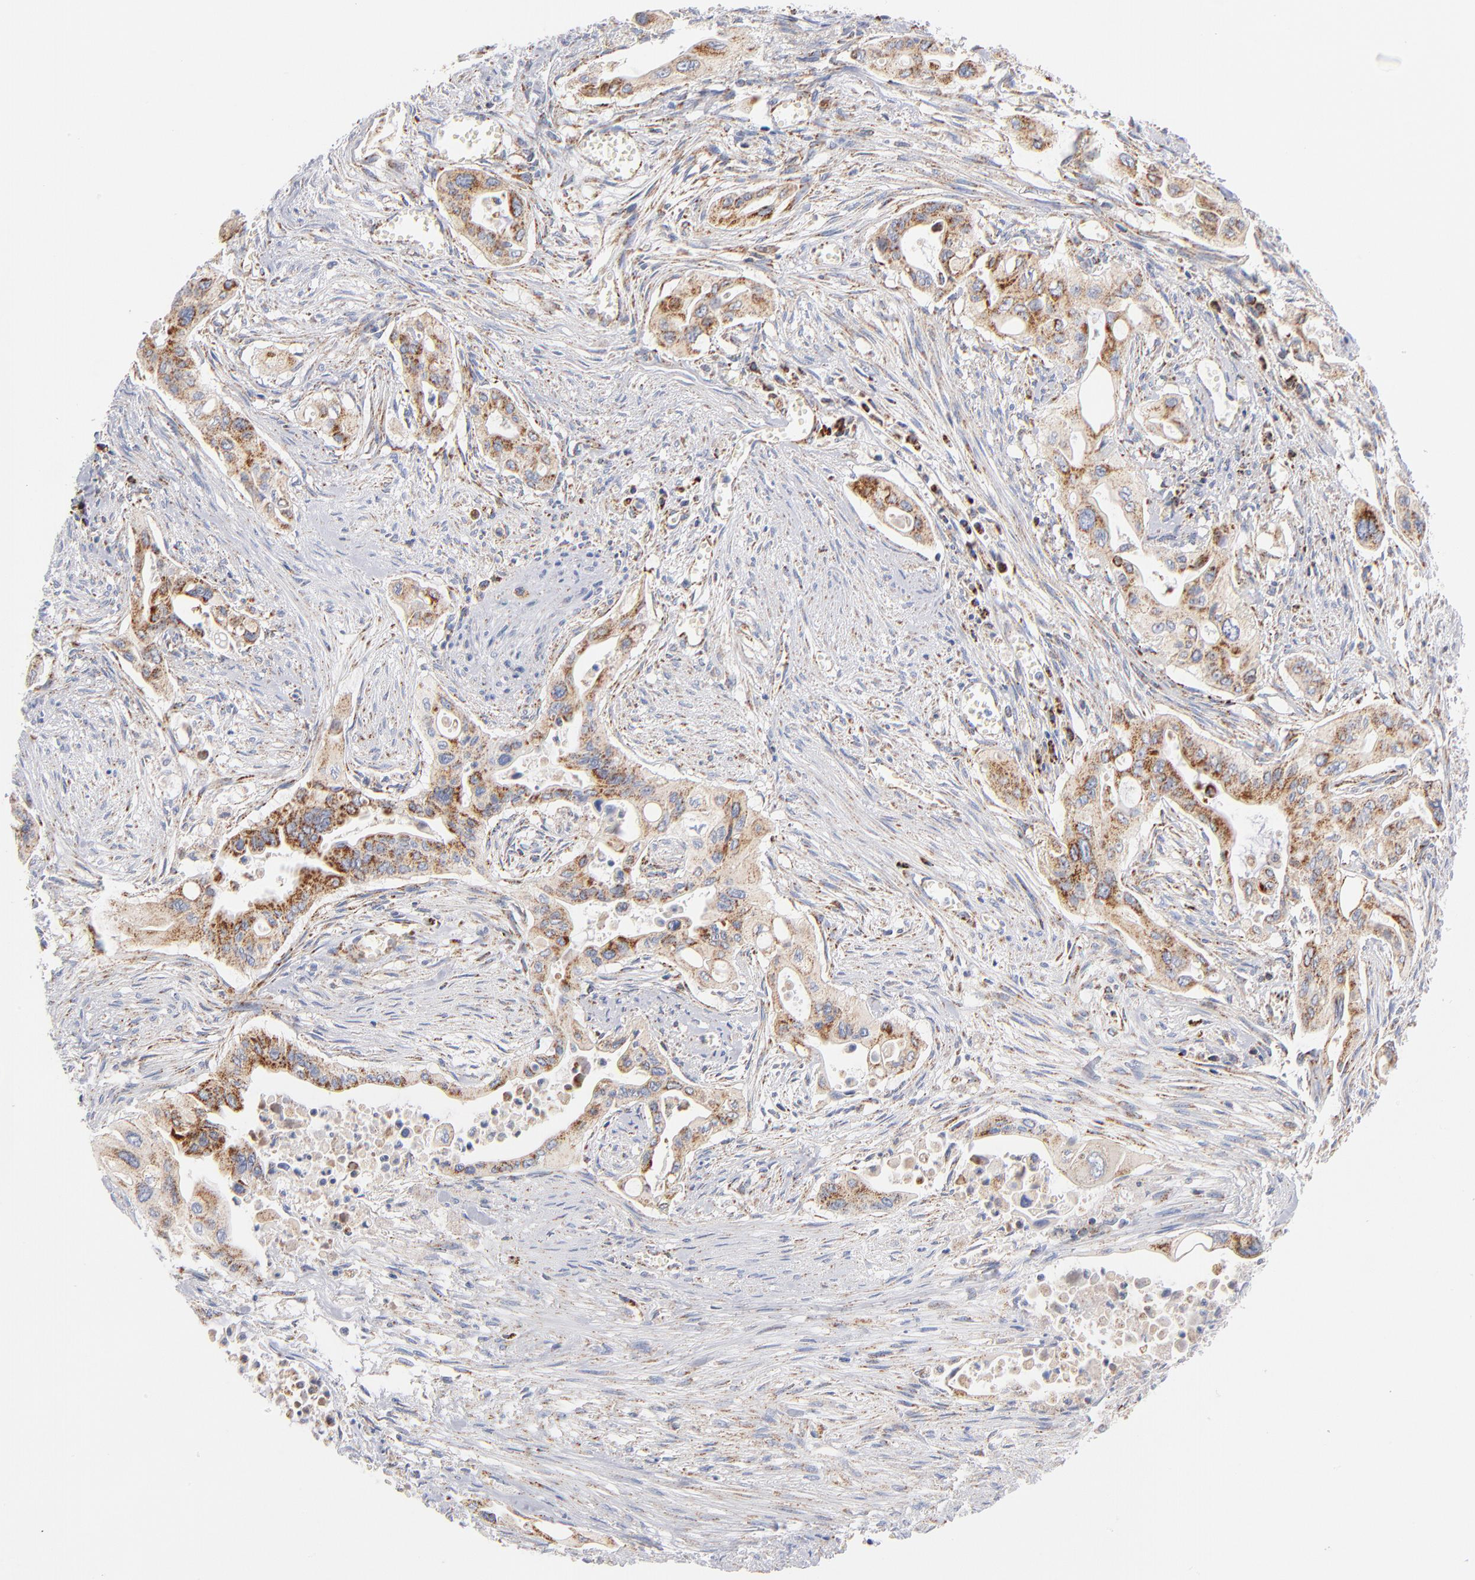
{"staining": {"intensity": "moderate", "quantity": ">75%", "location": "cytoplasmic/membranous"}, "tissue": "pancreatic cancer", "cell_type": "Tumor cells", "image_type": "cancer", "snomed": [{"axis": "morphology", "description": "Adenocarcinoma, NOS"}, {"axis": "topography", "description": "Pancreas"}], "caption": "Immunohistochemistry (IHC) photomicrograph of human pancreatic cancer stained for a protein (brown), which exhibits medium levels of moderate cytoplasmic/membranous expression in about >75% of tumor cells.", "gene": "DLAT", "patient": {"sex": "male", "age": 77}}